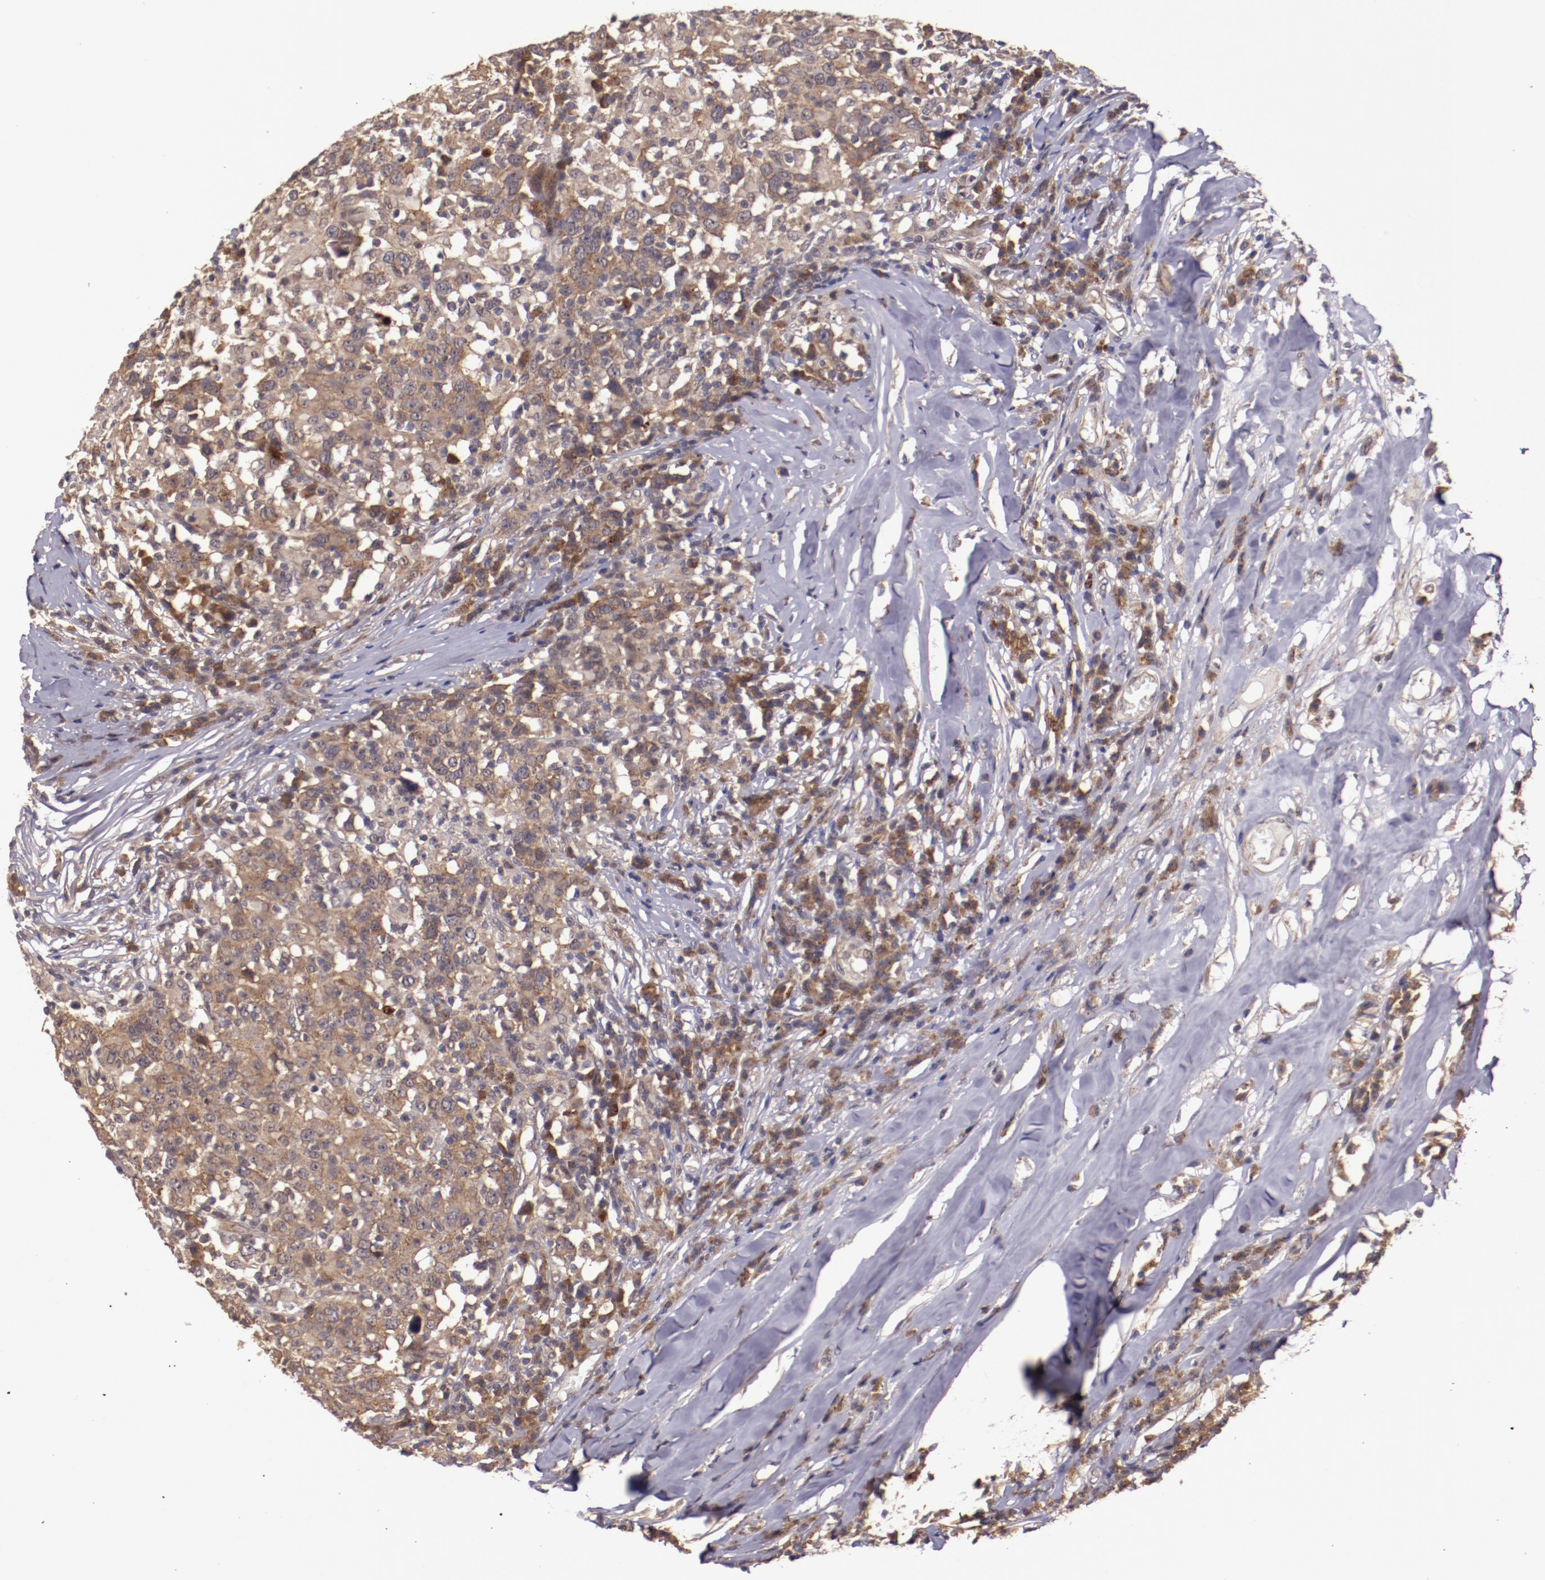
{"staining": {"intensity": "moderate", "quantity": ">75%", "location": "cytoplasmic/membranous"}, "tissue": "head and neck cancer", "cell_type": "Tumor cells", "image_type": "cancer", "snomed": [{"axis": "morphology", "description": "Adenocarcinoma, NOS"}, {"axis": "topography", "description": "Salivary gland"}, {"axis": "topography", "description": "Head-Neck"}], "caption": "The image reveals staining of head and neck cancer, revealing moderate cytoplasmic/membranous protein staining (brown color) within tumor cells.", "gene": "FTSJ1", "patient": {"sex": "female", "age": 65}}